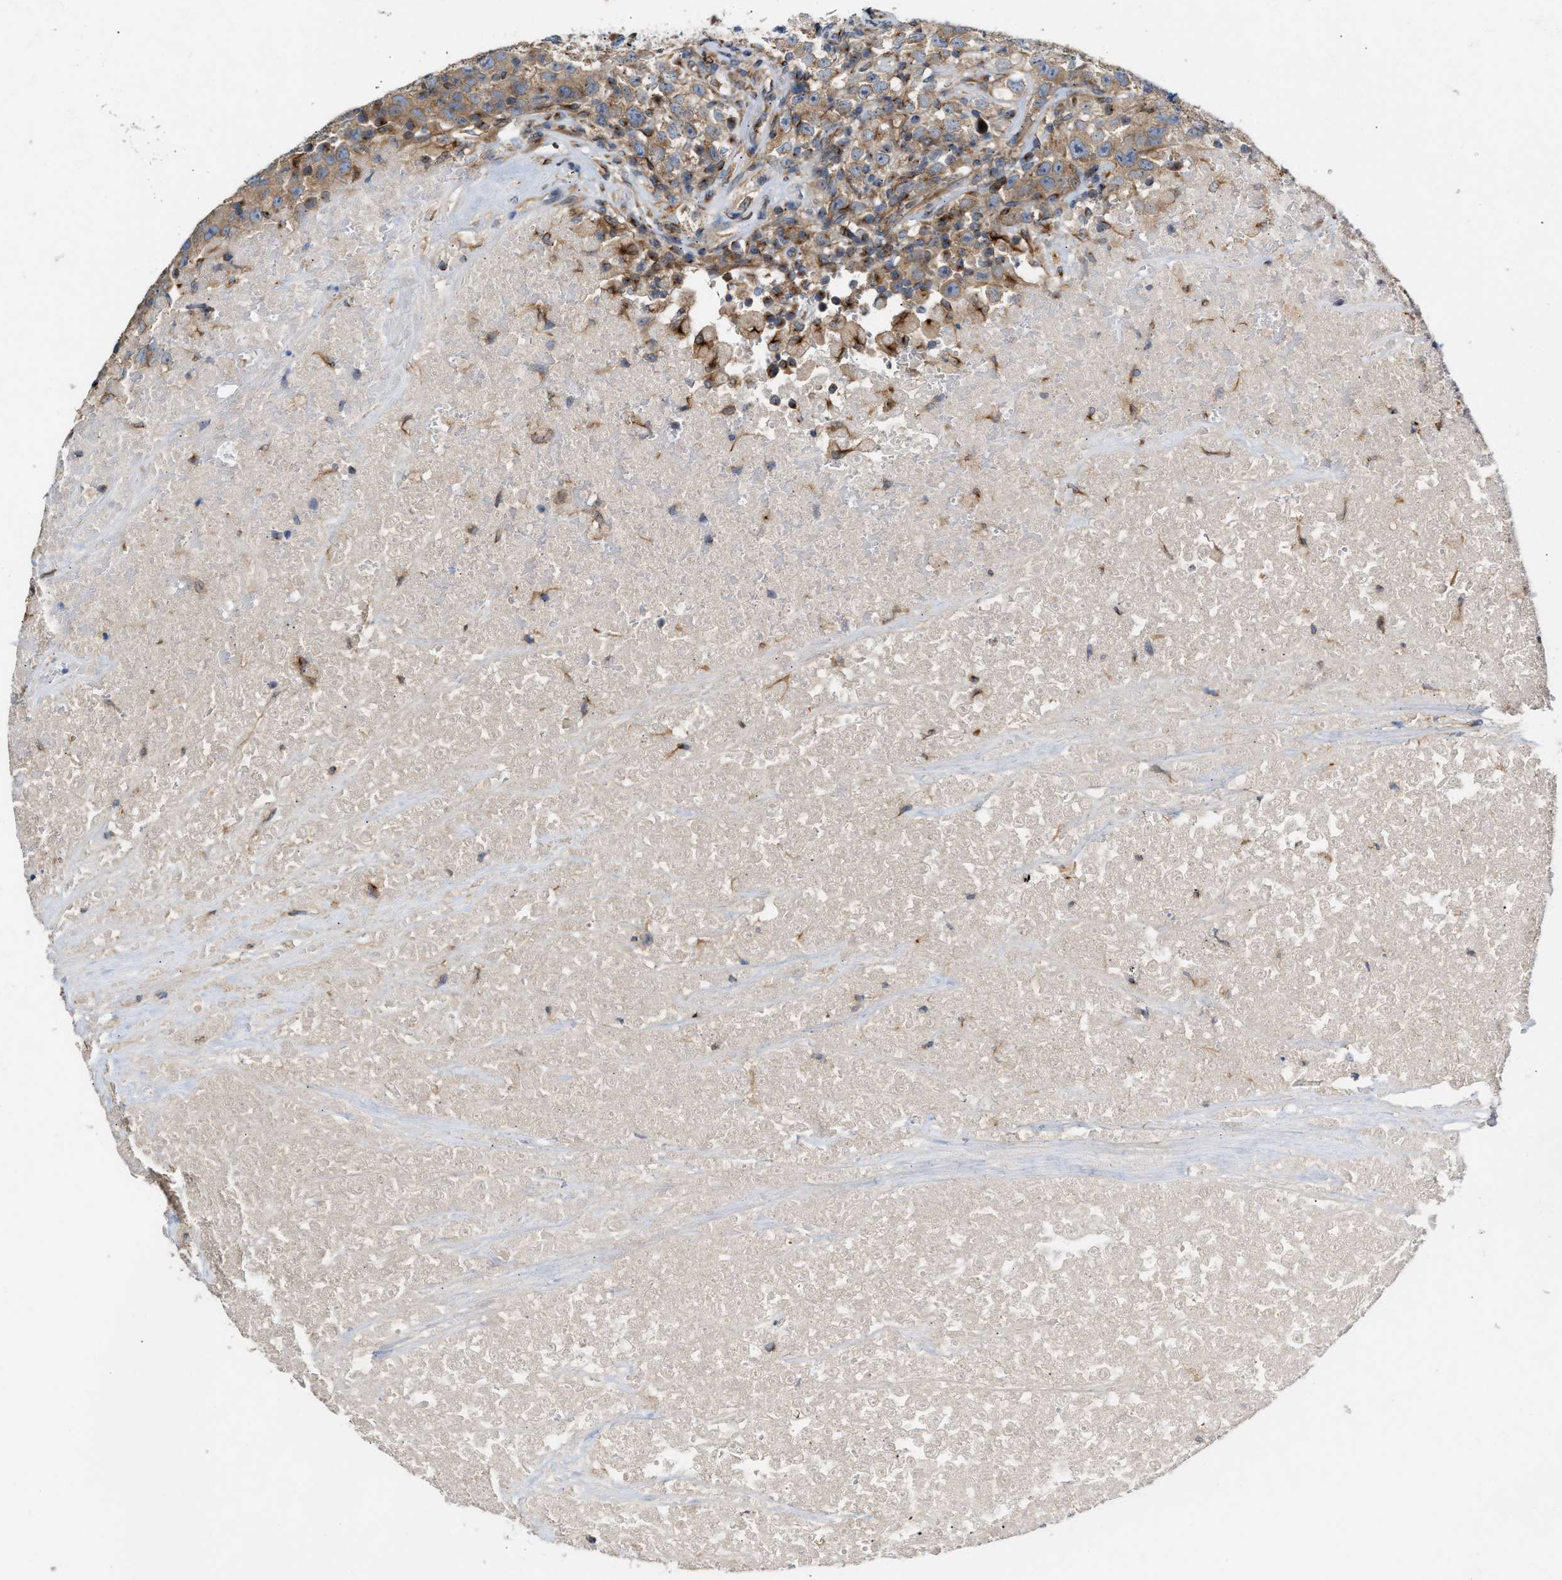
{"staining": {"intensity": "weak", "quantity": ">75%", "location": "cytoplasmic/membranous"}, "tissue": "testis cancer", "cell_type": "Tumor cells", "image_type": "cancer", "snomed": [{"axis": "morphology", "description": "Seminoma, NOS"}, {"axis": "topography", "description": "Testis"}], "caption": "Protein analysis of testis cancer (seminoma) tissue shows weak cytoplasmic/membranous expression in approximately >75% of tumor cells. The staining was performed using DAB to visualize the protein expression in brown, while the nuclei were stained in blue with hematoxylin (Magnification: 20x).", "gene": "BBLN", "patient": {"sex": "male", "age": 22}}